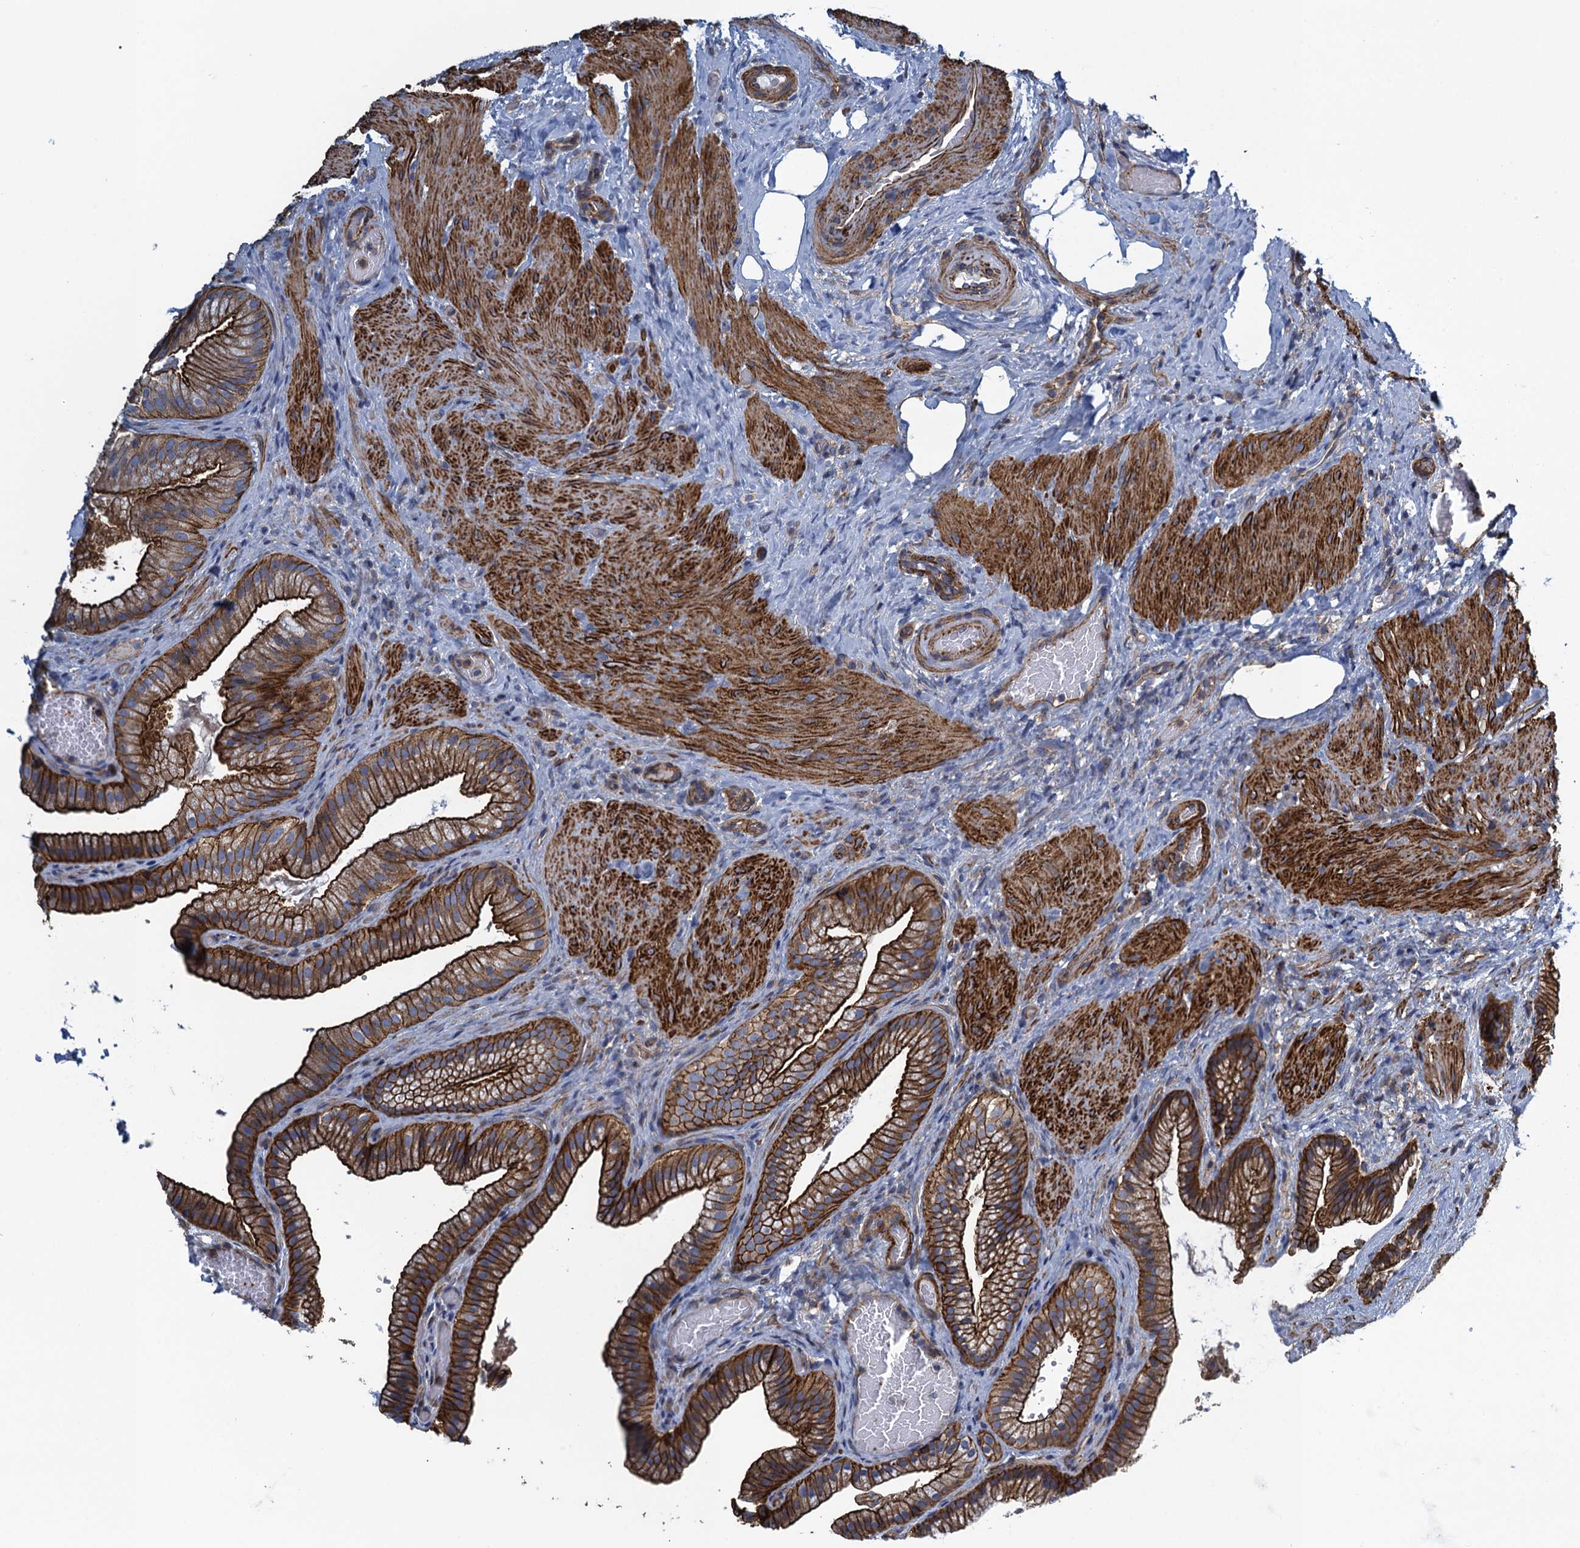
{"staining": {"intensity": "strong", "quantity": ">75%", "location": "cytoplasmic/membranous"}, "tissue": "gallbladder", "cell_type": "Glandular cells", "image_type": "normal", "snomed": [{"axis": "morphology", "description": "Normal tissue, NOS"}, {"axis": "morphology", "description": "Inflammation, NOS"}, {"axis": "topography", "description": "Gallbladder"}], "caption": "An immunohistochemistry histopathology image of benign tissue is shown. Protein staining in brown shows strong cytoplasmic/membranous positivity in gallbladder within glandular cells.", "gene": "PROSER2", "patient": {"sex": "male", "age": 51}}